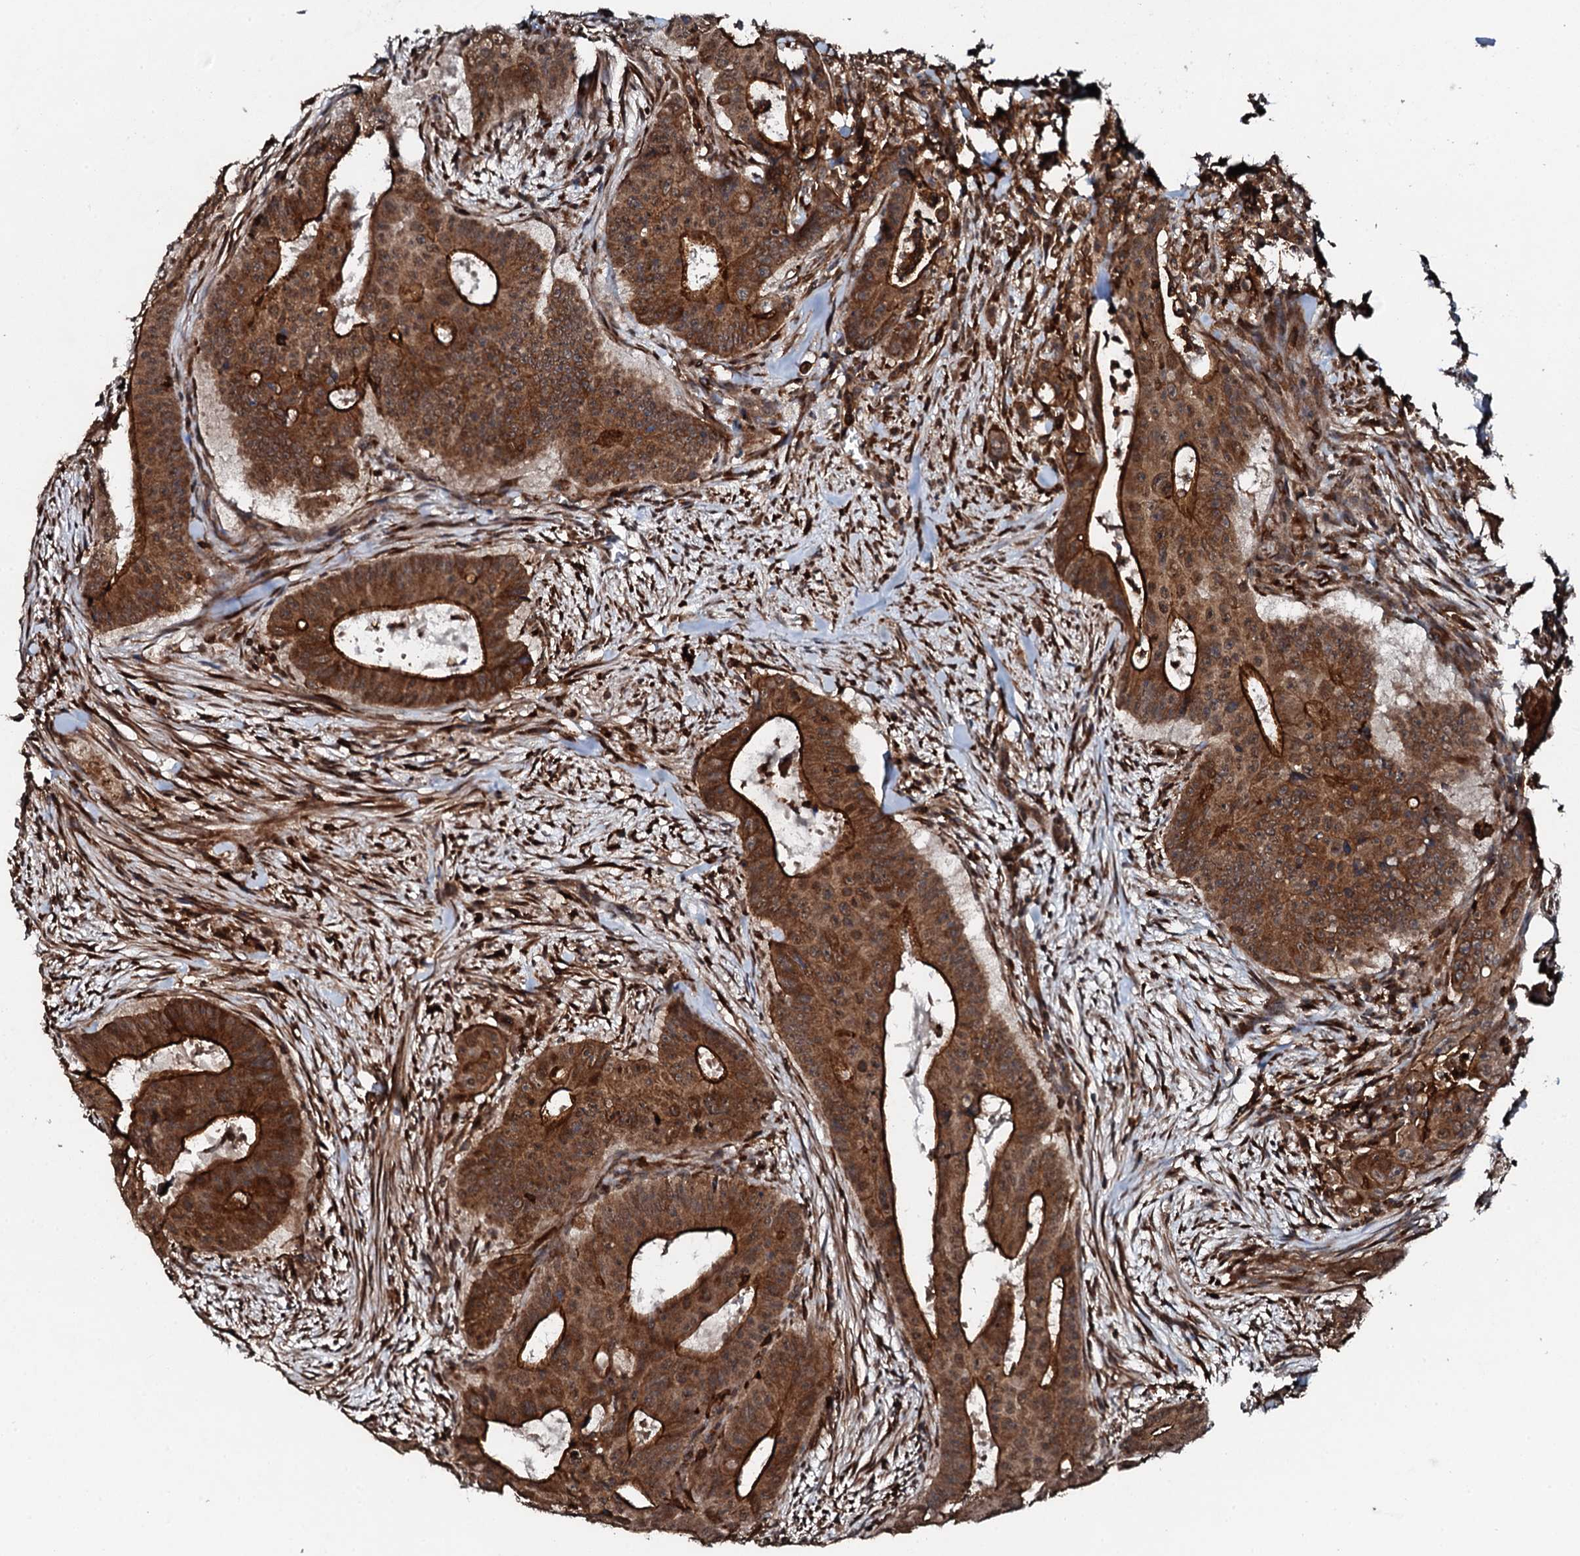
{"staining": {"intensity": "strong", "quantity": ">75%", "location": "cytoplasmic/membranous"}, "tissue": "colorectal cancer", "cell_type": "Tumor cells", "image_type": "cancer", "snomed": [{"axis": "morphology", "description": "Adenocarcinoma, NOS"}, {"axis": "topography", "description": "Rectum"}], "caption": "A photomicrograph showing strong cytoplasmic/membranous staining in about >75% of tumor cells in colorectal adenocarcinoma, as visualized by brown immunohistochemical staining.", "gene": "EDC4", "patient": {"sex": "female", "age": 75}}